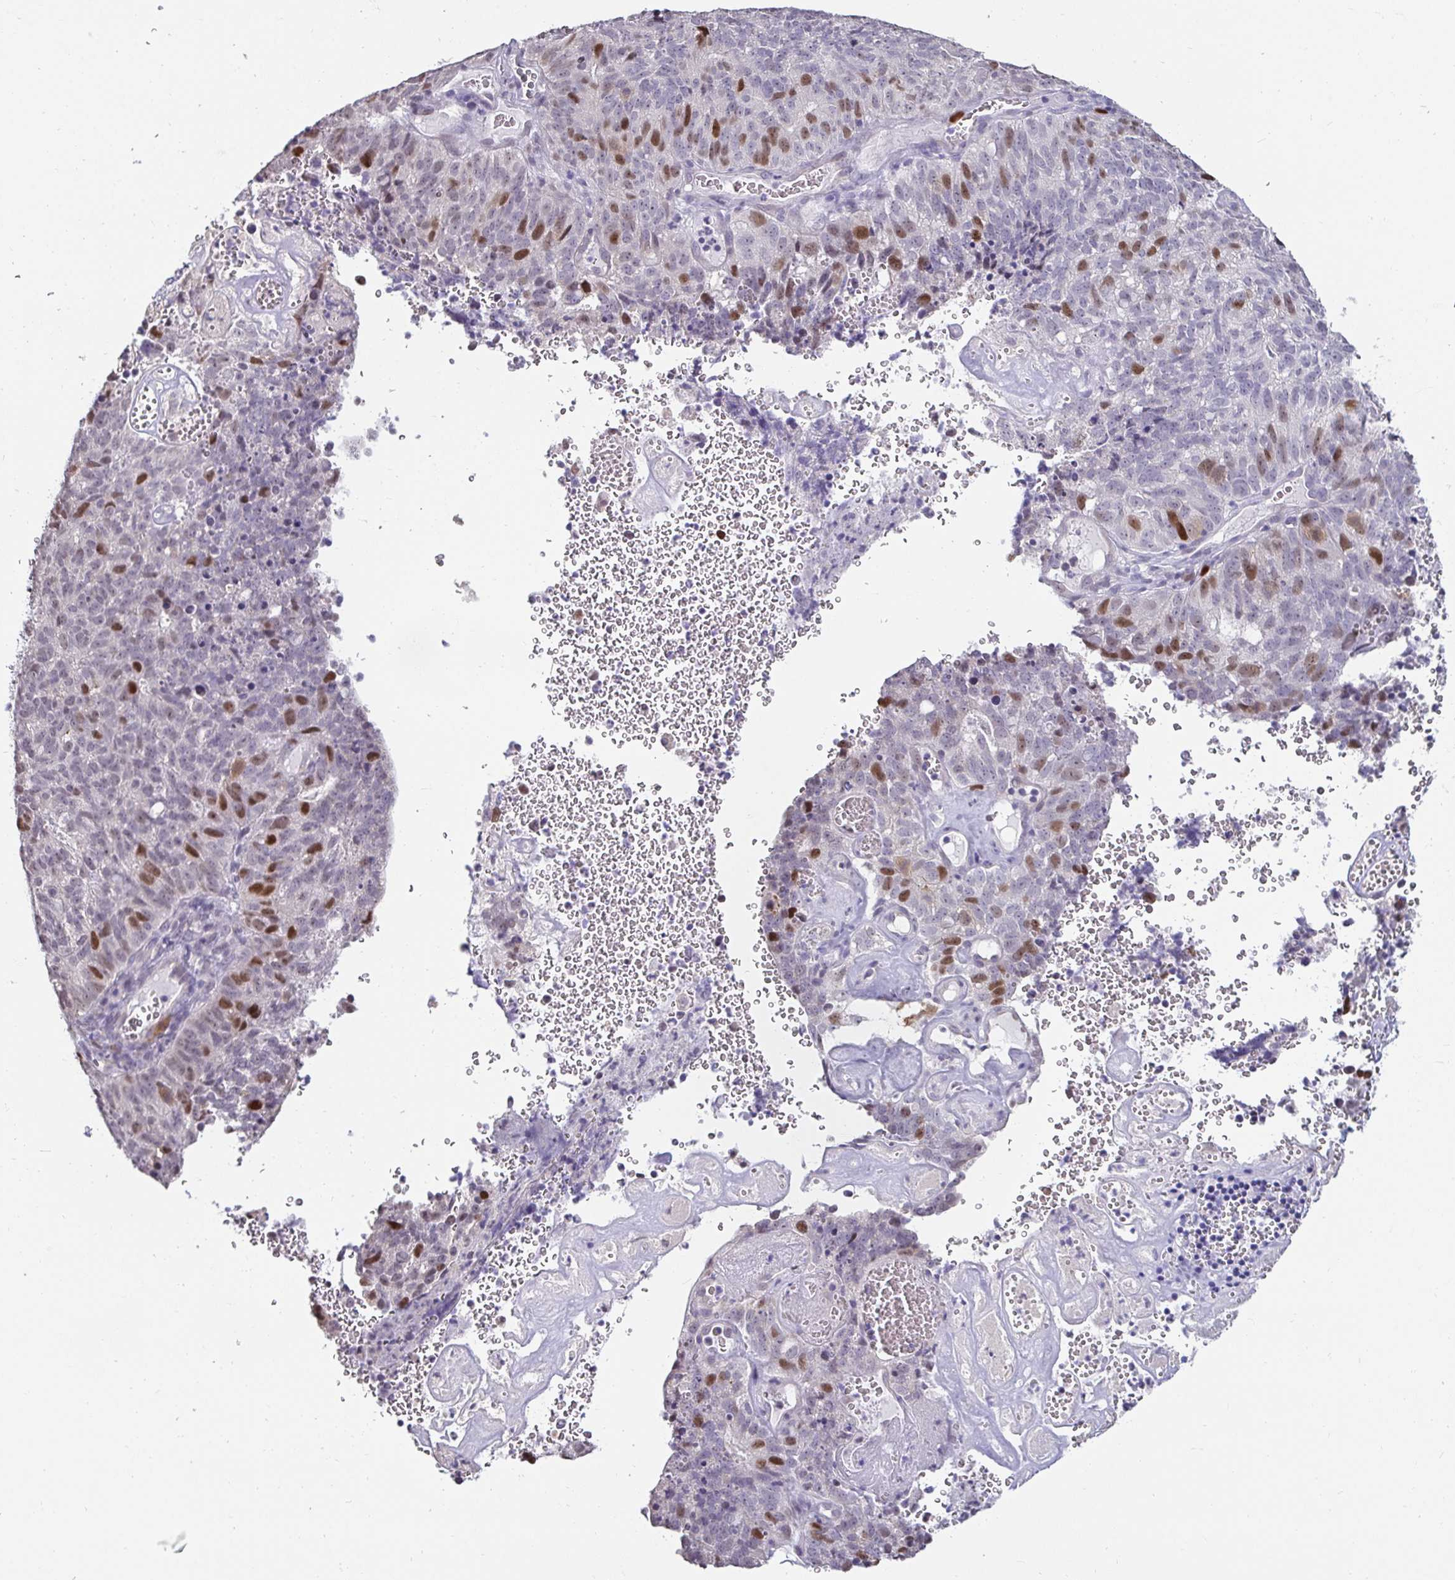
{"staining": {"intensity": "moderate", "quantity": "25%-75%", "location": "nuclear"}, "tissue": "cervical cancer", "cell_type": "Tumor cells", "image_type": "cancer", "snomed": [{"axis": "morphology", "description": "Adenocarcinoma, NOS"}, {"axis": "topography", "description": "Cervix"}], "caption": "The immunohistochemical stain labels moderate nuclear expression in tumor cells of adenocarcinoma (cervical) tissue.", "gene": "ANLN", "patient": {"sex": "female", "age": 38}}